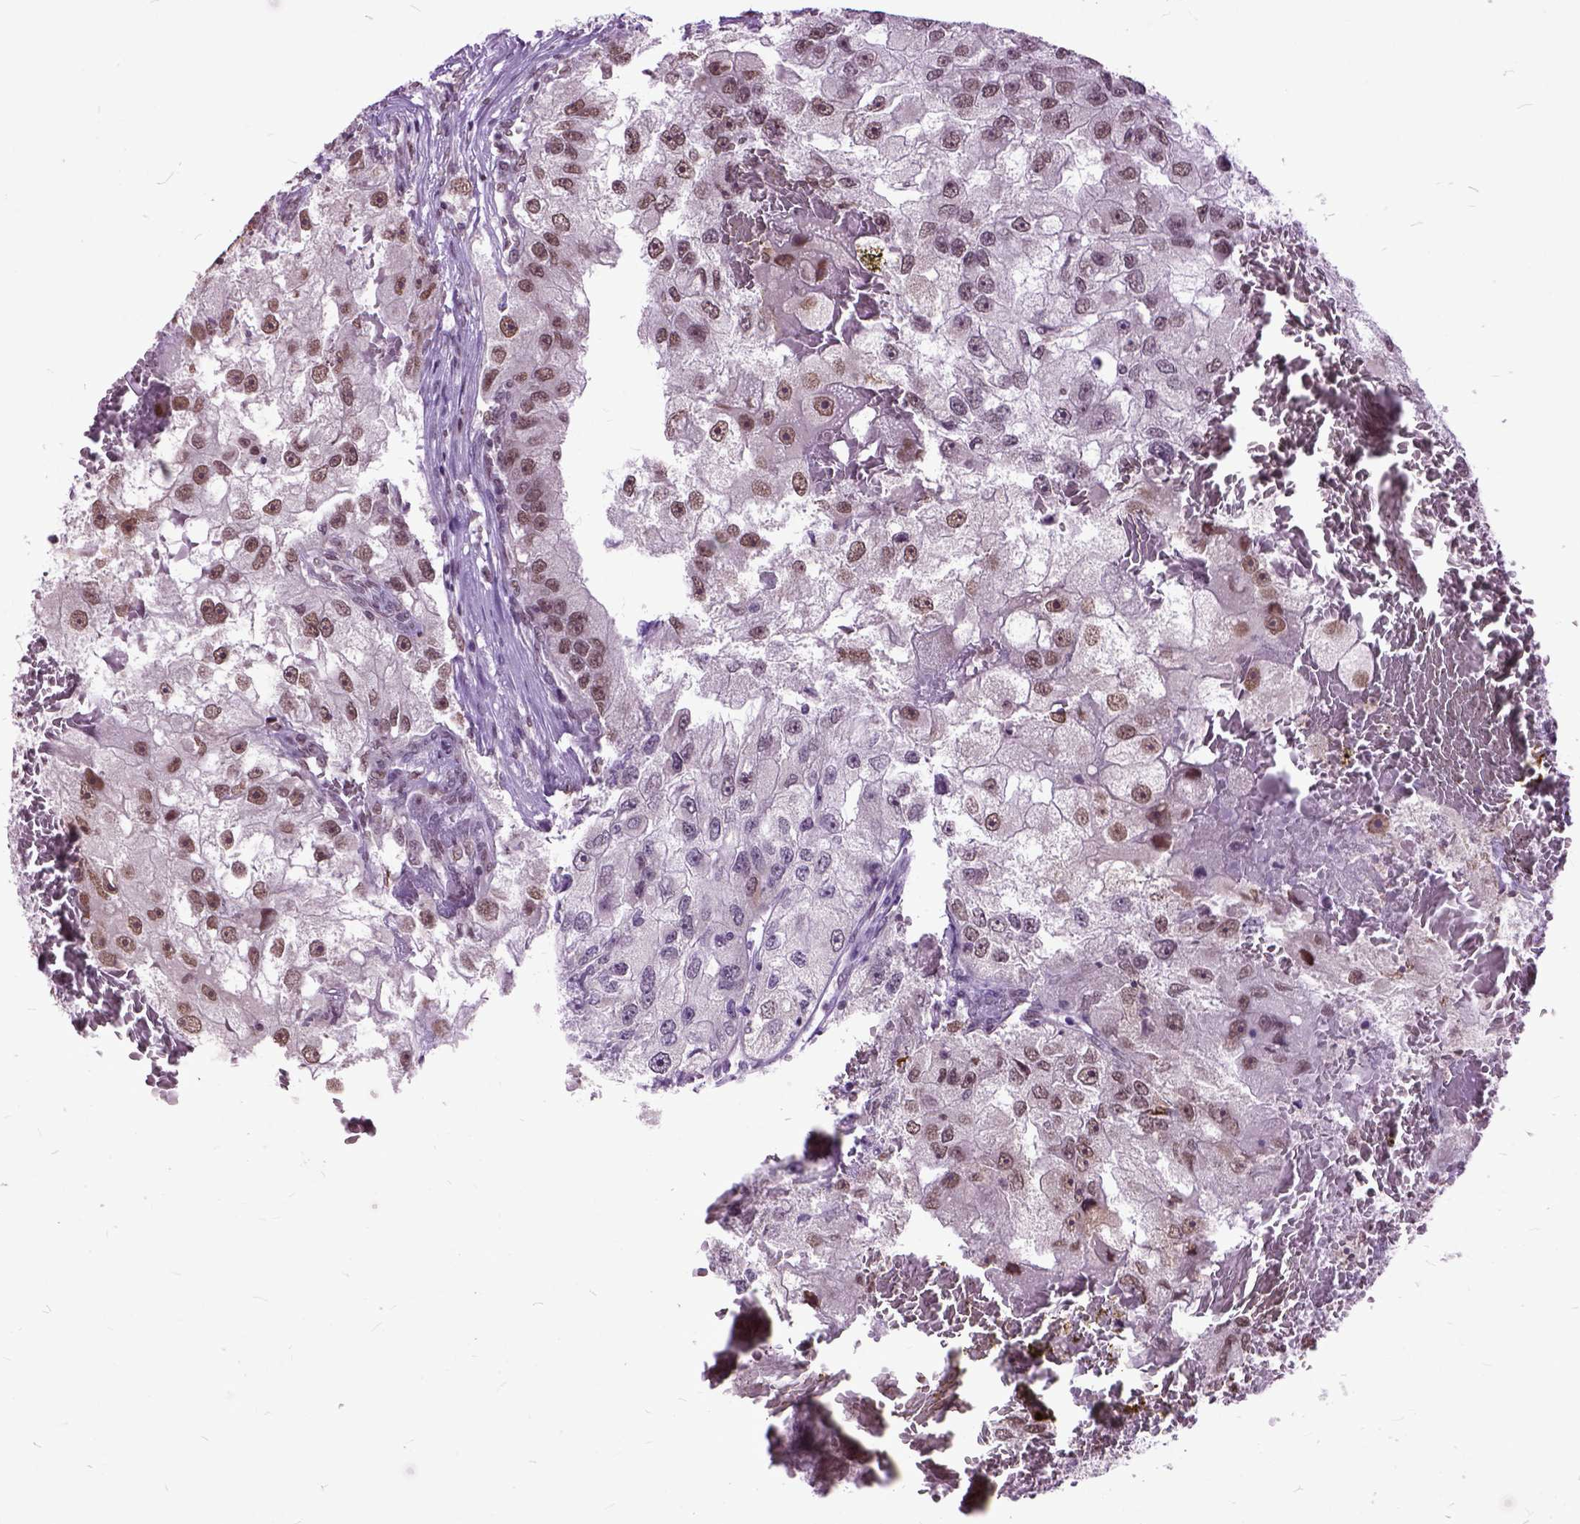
{"staining": {"intensity": "moderate", "quantity": ">75%", "location": "nuclear"}, "tissue": "renal cancer", "cell_type": "Tumor cells", "image_type": "cancer", "snomed": [{"axis": "morphology", "description": "Adenocarcinoma, NOS"}, {"axis": "topography", "description": "Kidney"}], "caption": "Moderate nuclear protein staining is present in about >75% of tumor cells in renal cancer. (Brightfield microscopy of DAB IHC at high magnification).", "gene": "ORC5", "patient": {"sex": "male", "age": 63}}